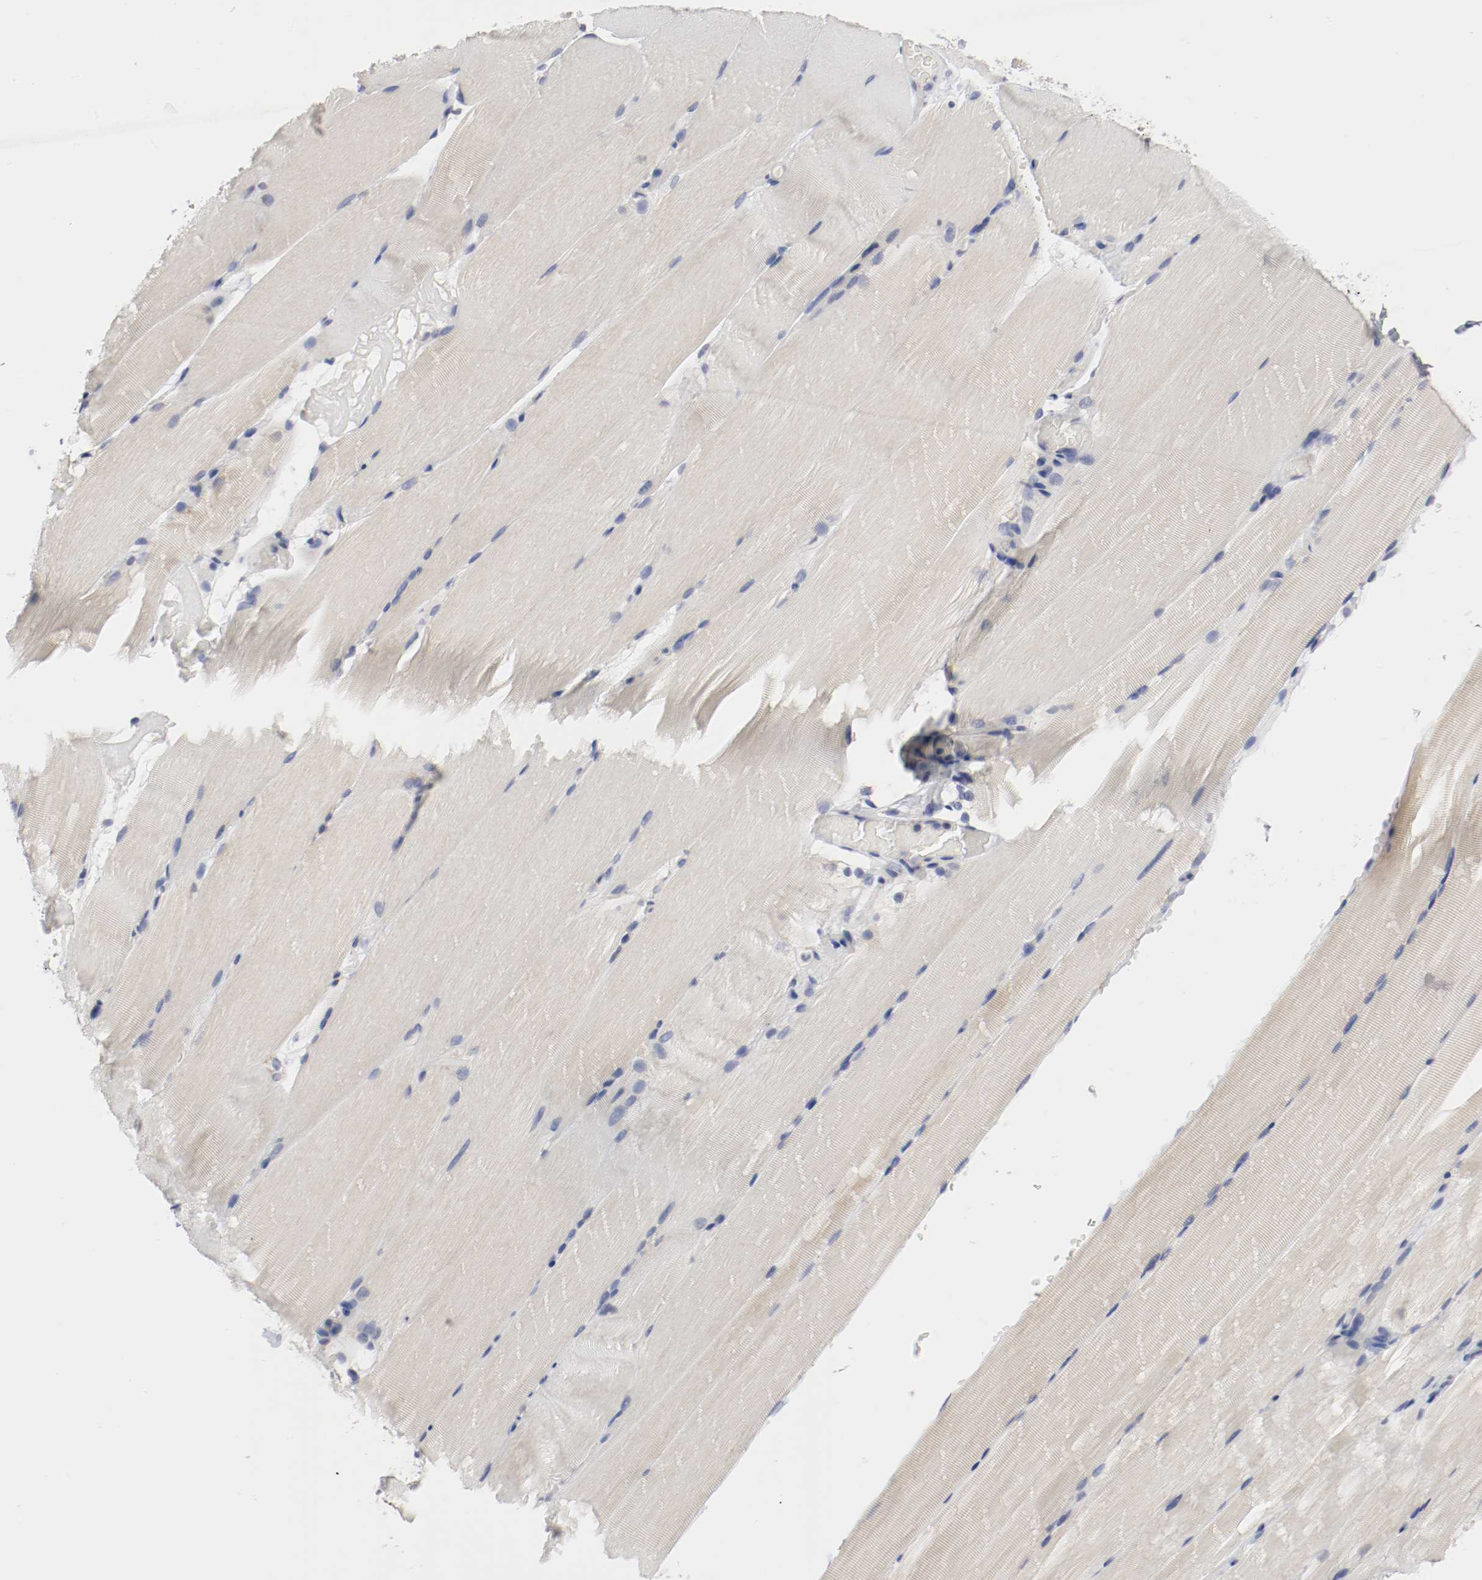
{"staining": {"intensity": "weak", "quantity": ">75%", "location": "cytoplasmic/membranous"}, "tissue": "skeletal muscle", "cell_type": "Myocytes", "image_type": "normal", "snomed": [{"axis": "morphology", "description": "Normal tissue, NOS"}, {"axis": "topography", "description": "Skeletal muscle"}, {"axis": "topography", "description": "Parathyroid gland"}], "caption": "Unremarkable skeletal muscle shows weak cytoplasmic/membranous positivity in about >75% of myocytes, visualized by immunohistochemistry.", "gene": "AFG3L2", "patient": {"sex": "female", "age": 37}}